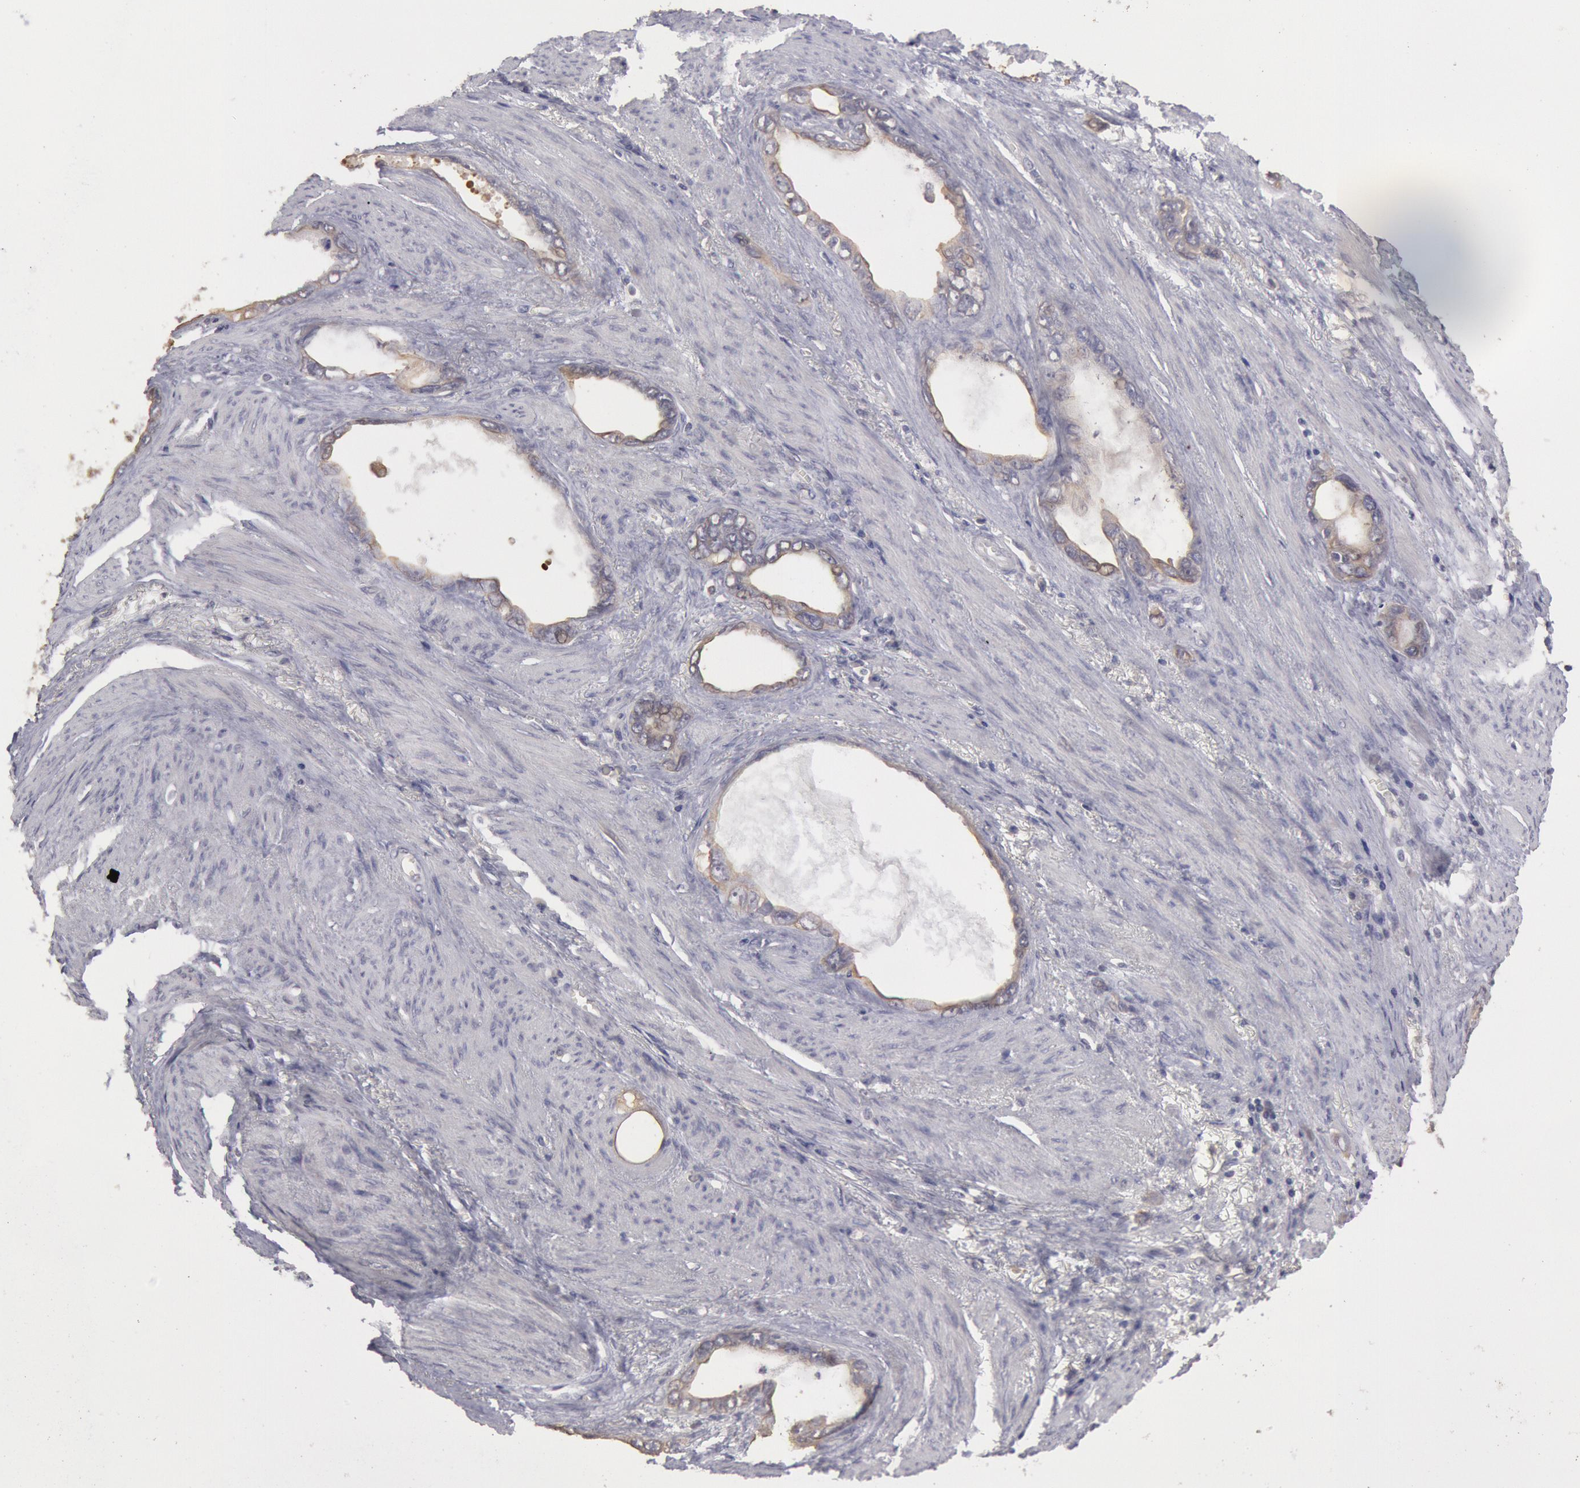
{"staining": {"intensity": "weak", "quantity": "25%-75%", "location": "cytoplasmic/membranous"}, "tissue": "stomach cancer", "cell_type": "Tumor cells", "image_type": "cancer", "snomed": [{"axis": "morphology", "description": "Adenocarcinoma, NOS"}, {"axis": "topography", "description": "Stomach"}], "caption": "Immunohistochemical staining of stomach cancer displays low levels of weak cytoplasmic/membranous protein expression in approximately 25%-75% of tumor cells. Immunohistochemistry stains the protein of interest in brown and the nuclei are stained blue.", "gene": "ZFP36L1", "patient": {"sex": "male", "age": 78}}